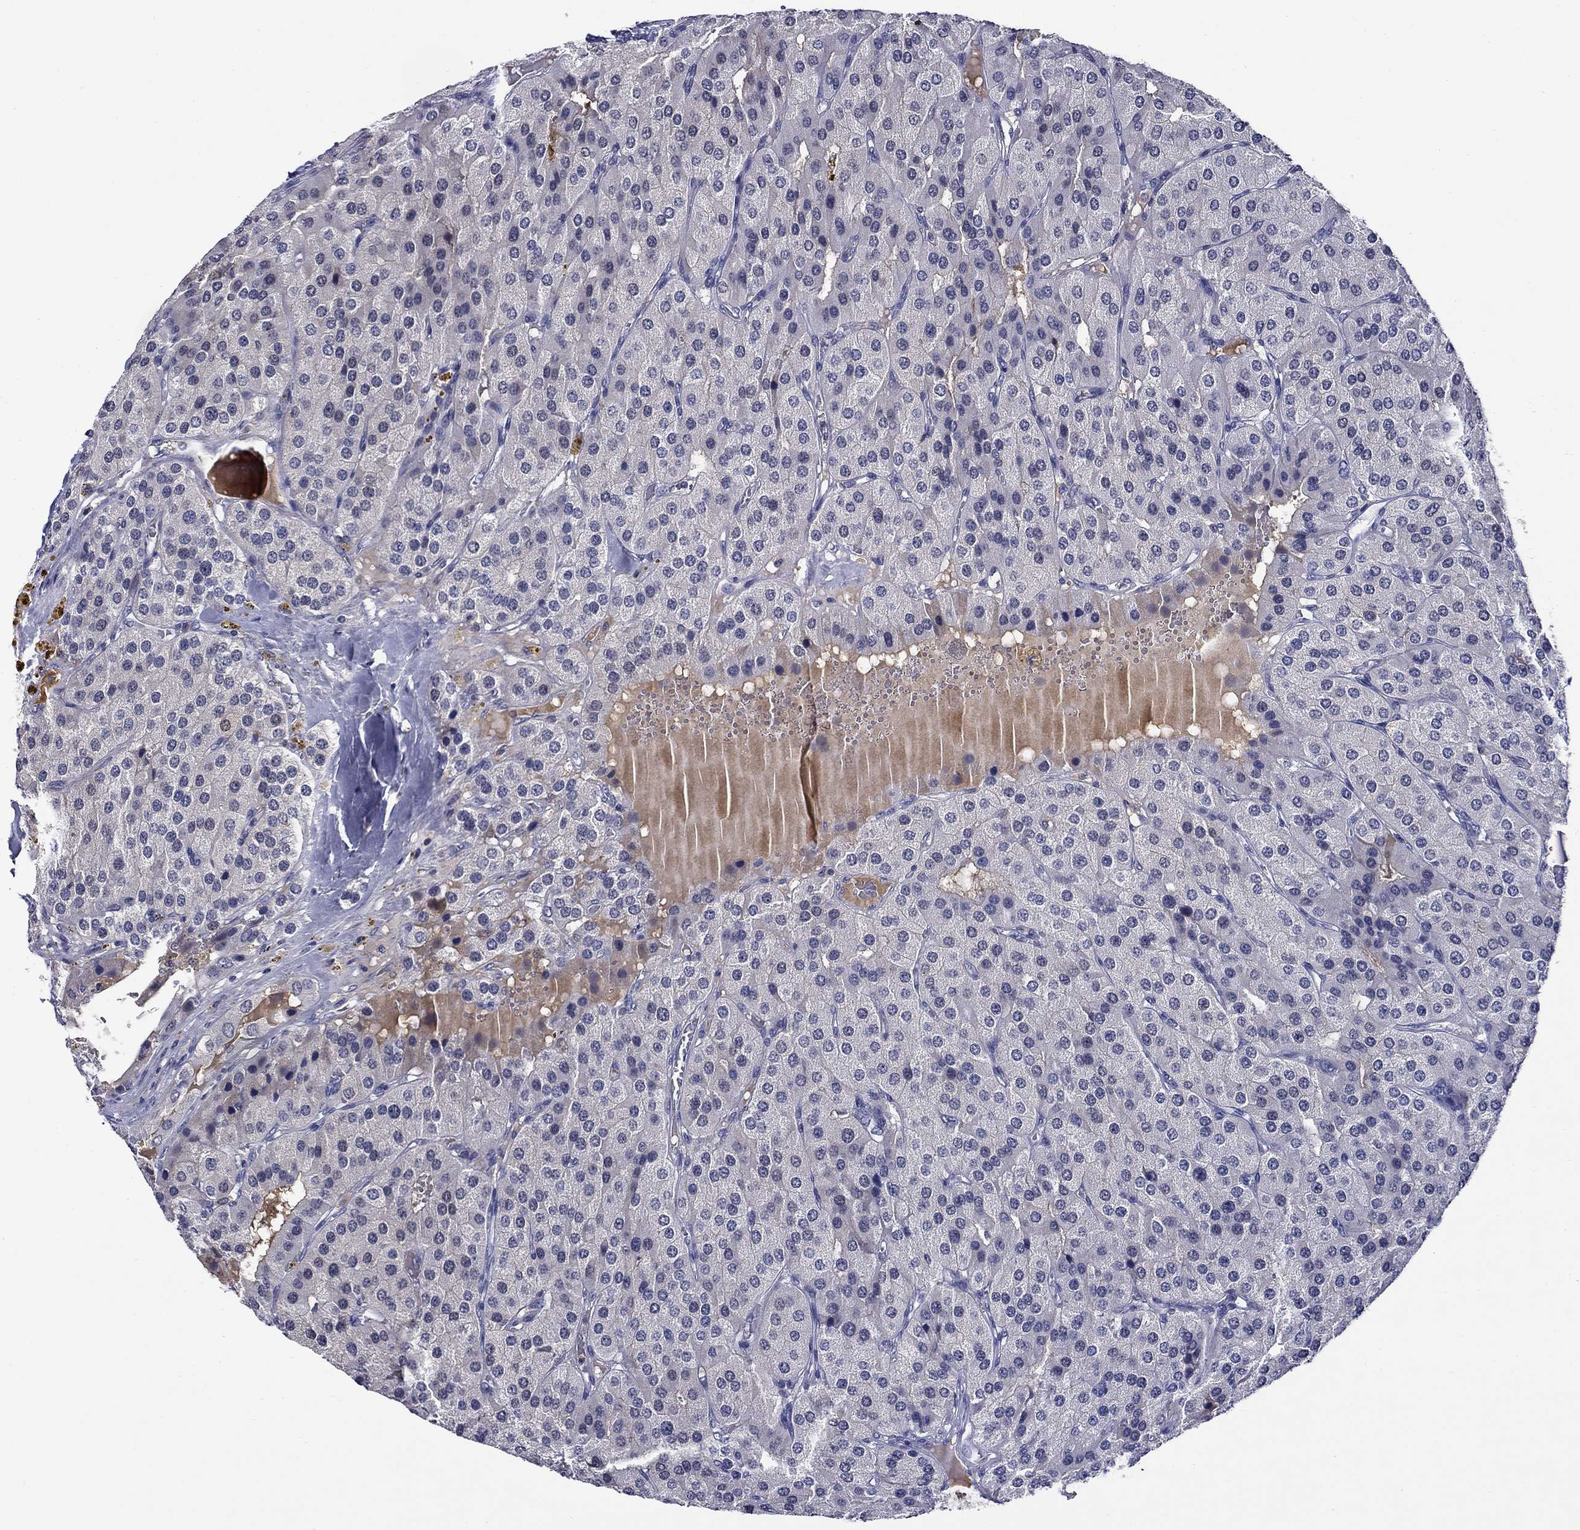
{"staining": {"intensity": "negative", "quantity": "none", "location": "none"}, "tissue": "parathyroid gland", "cell_type": "Glandular cells", "image_type": "normal", "snomed": [{"axis": "morphology", "description": "Normal tissue, NOS"}, {"axis": "morphology", "description": "Adenoma, NOS"}, {"axis": "topography", "description": "Parathyroid gland"}], "caption": "This is an immunohistochemistry (IHC) histopathology image of benign parathyroid gland. There is no positivity in glandular cells.", "gene": "DDTL", "patient": {"sex": "female", "age": 86}}